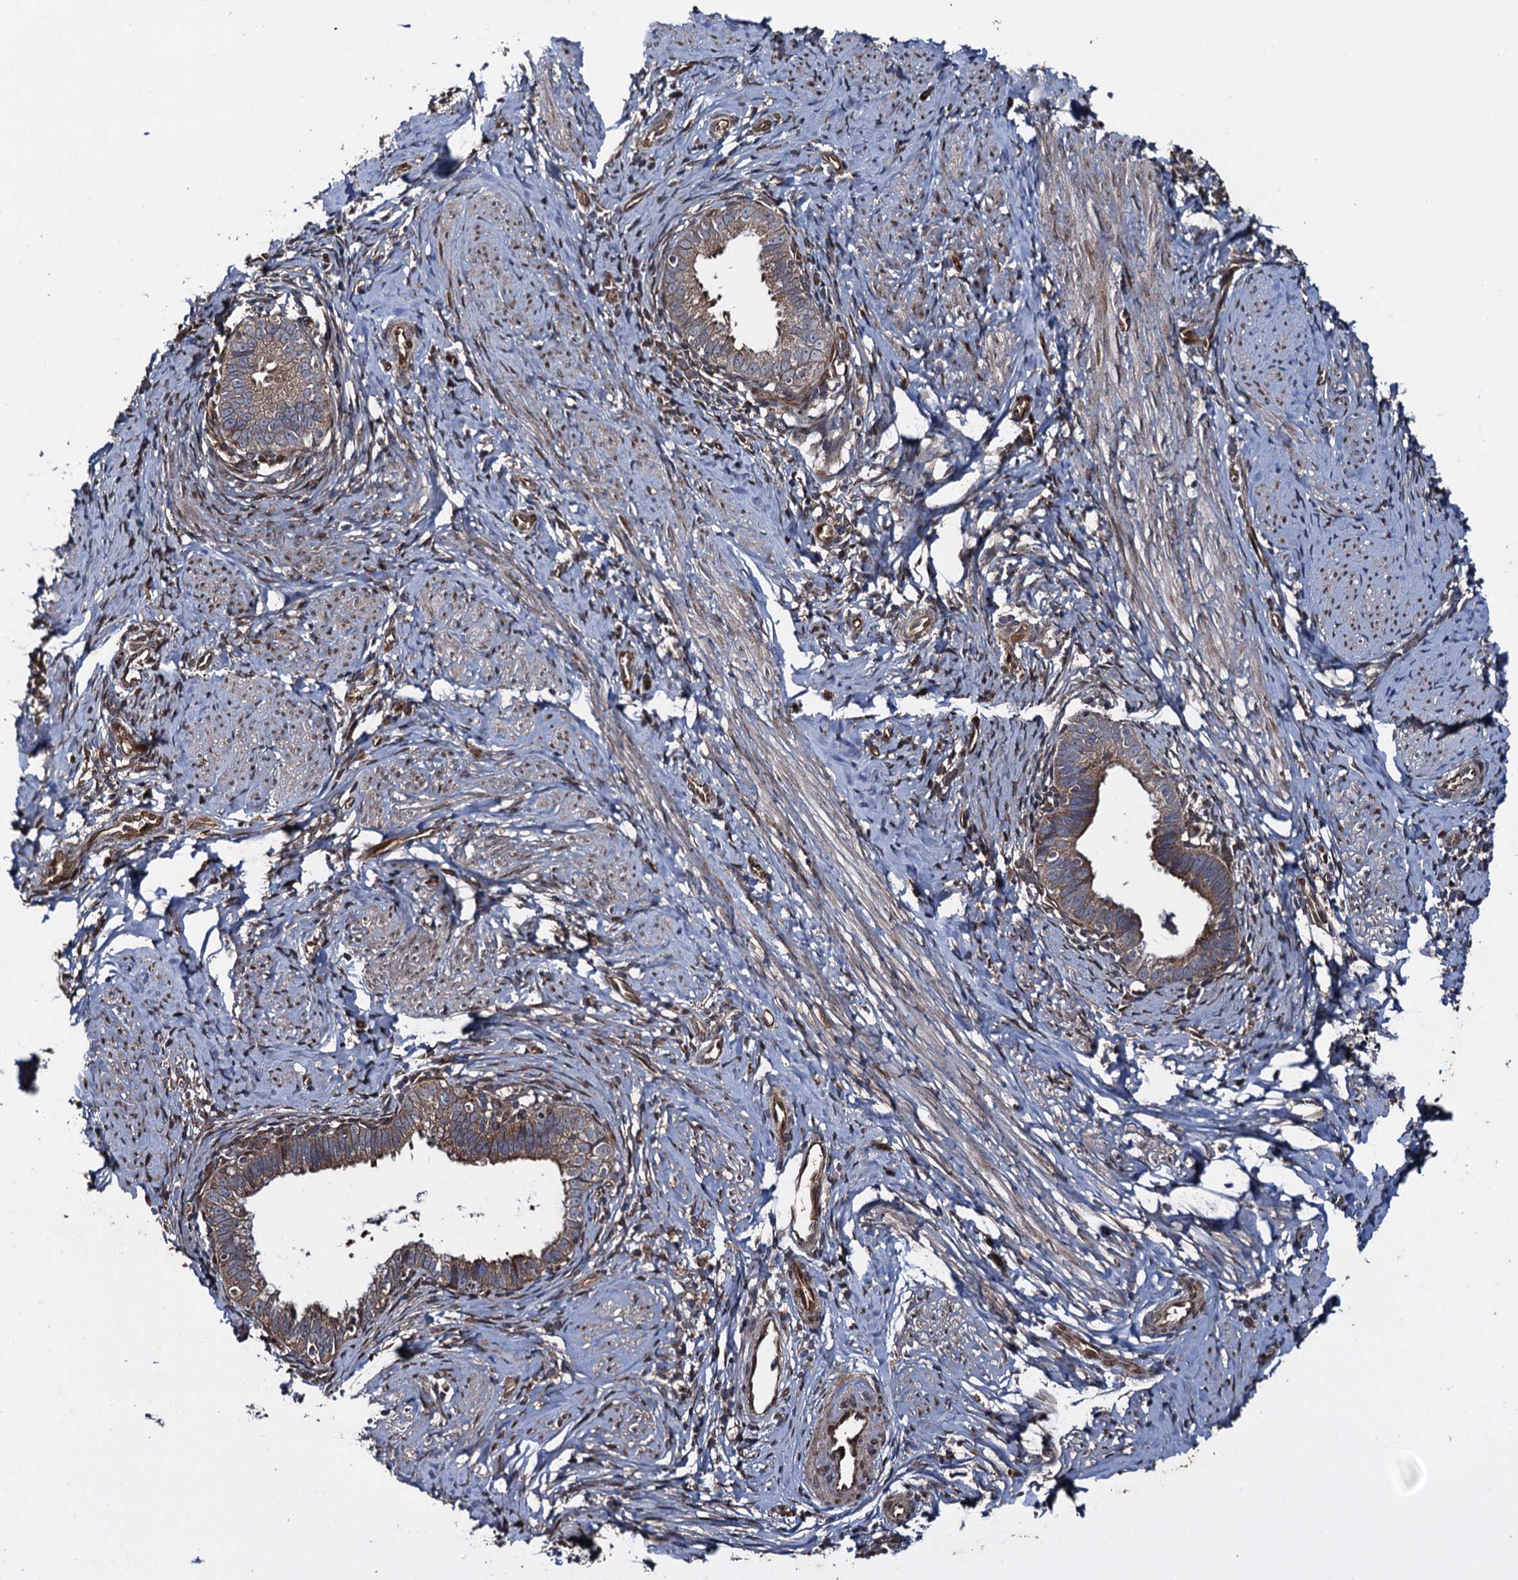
{"staining": {"intensity": "moderate", "quantity": ">75%", "location": "cytoplasmic/membranous"}, "tissue": "cervical cancer", "cell_type": "Tumor cells", "image_type": "cancer", "snomed": [{"axis": "morphology", "description": "Adenocarcinoma, NOS"}, {"axis": "topography", "description": "Cervix"}], "caption": "Tumor cells display medium levels of moderate cytoplasmic/membranous expression in approximately >75% of cells in cervical cancer.", "gene": "RHOBTB1", "patient": {"sex": "female", "age": 36}}